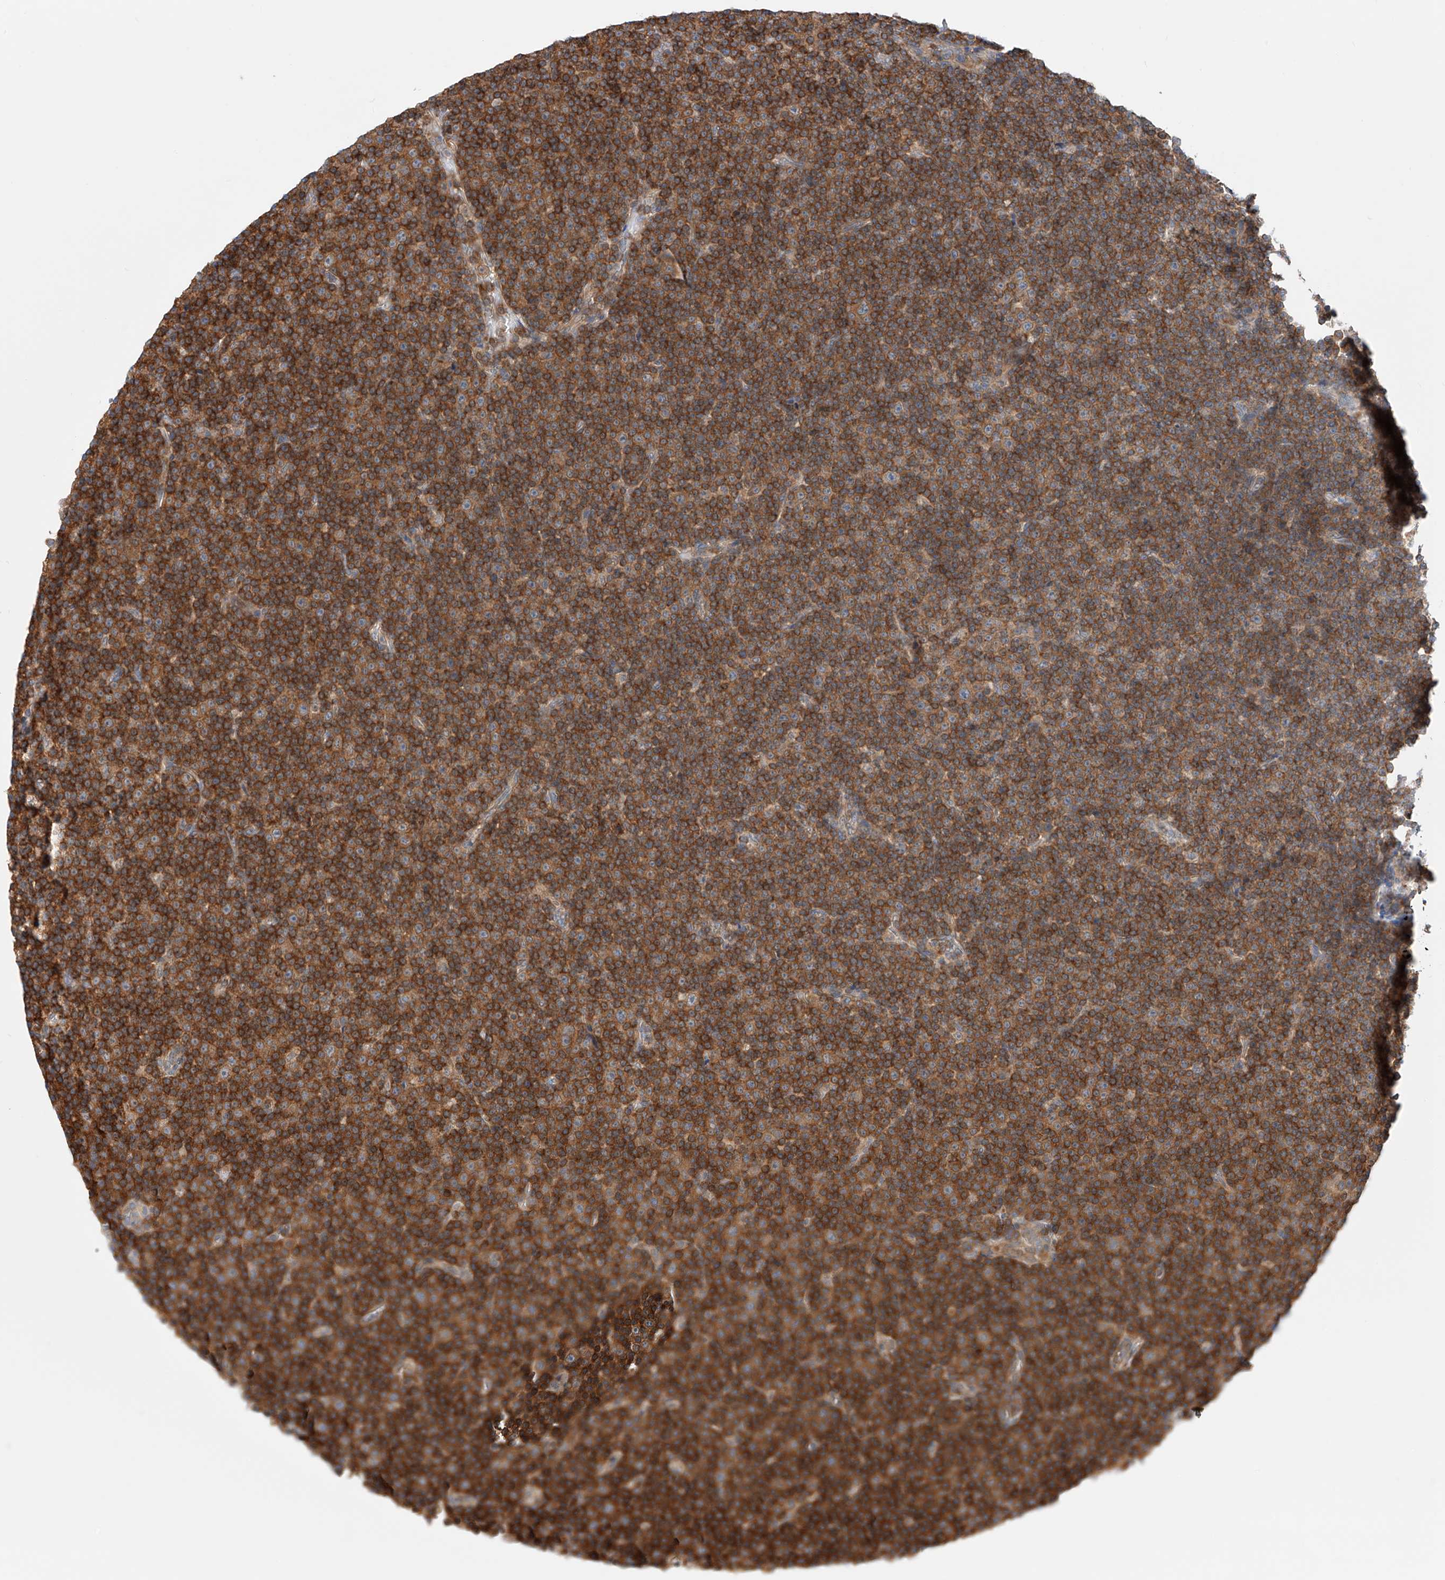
{"staining": {"intensity": "strong", "quantity": ">75%", "location": "cytoplasmic/membranous"}, "tissue": "lymphoma", "cell_type": "Tumor cells", "image_type": "cancer", "snomed": [{"axis": "morphology", "description": "Malignant lymphoma, non-Hodgkin's type, Low grade"}, {"axis": "topography", "description": "Lymph node"}], "caption": "There is high levels of strong cytoplasmic/membranous staining in tumor cells of malignant lymphoma, non-Hodgkin's type (low-grade), as demonstrated by immunohistochemical staining (brown color).", "gene": "MFN2", "patient": {"sex": "female", "age": 67}}